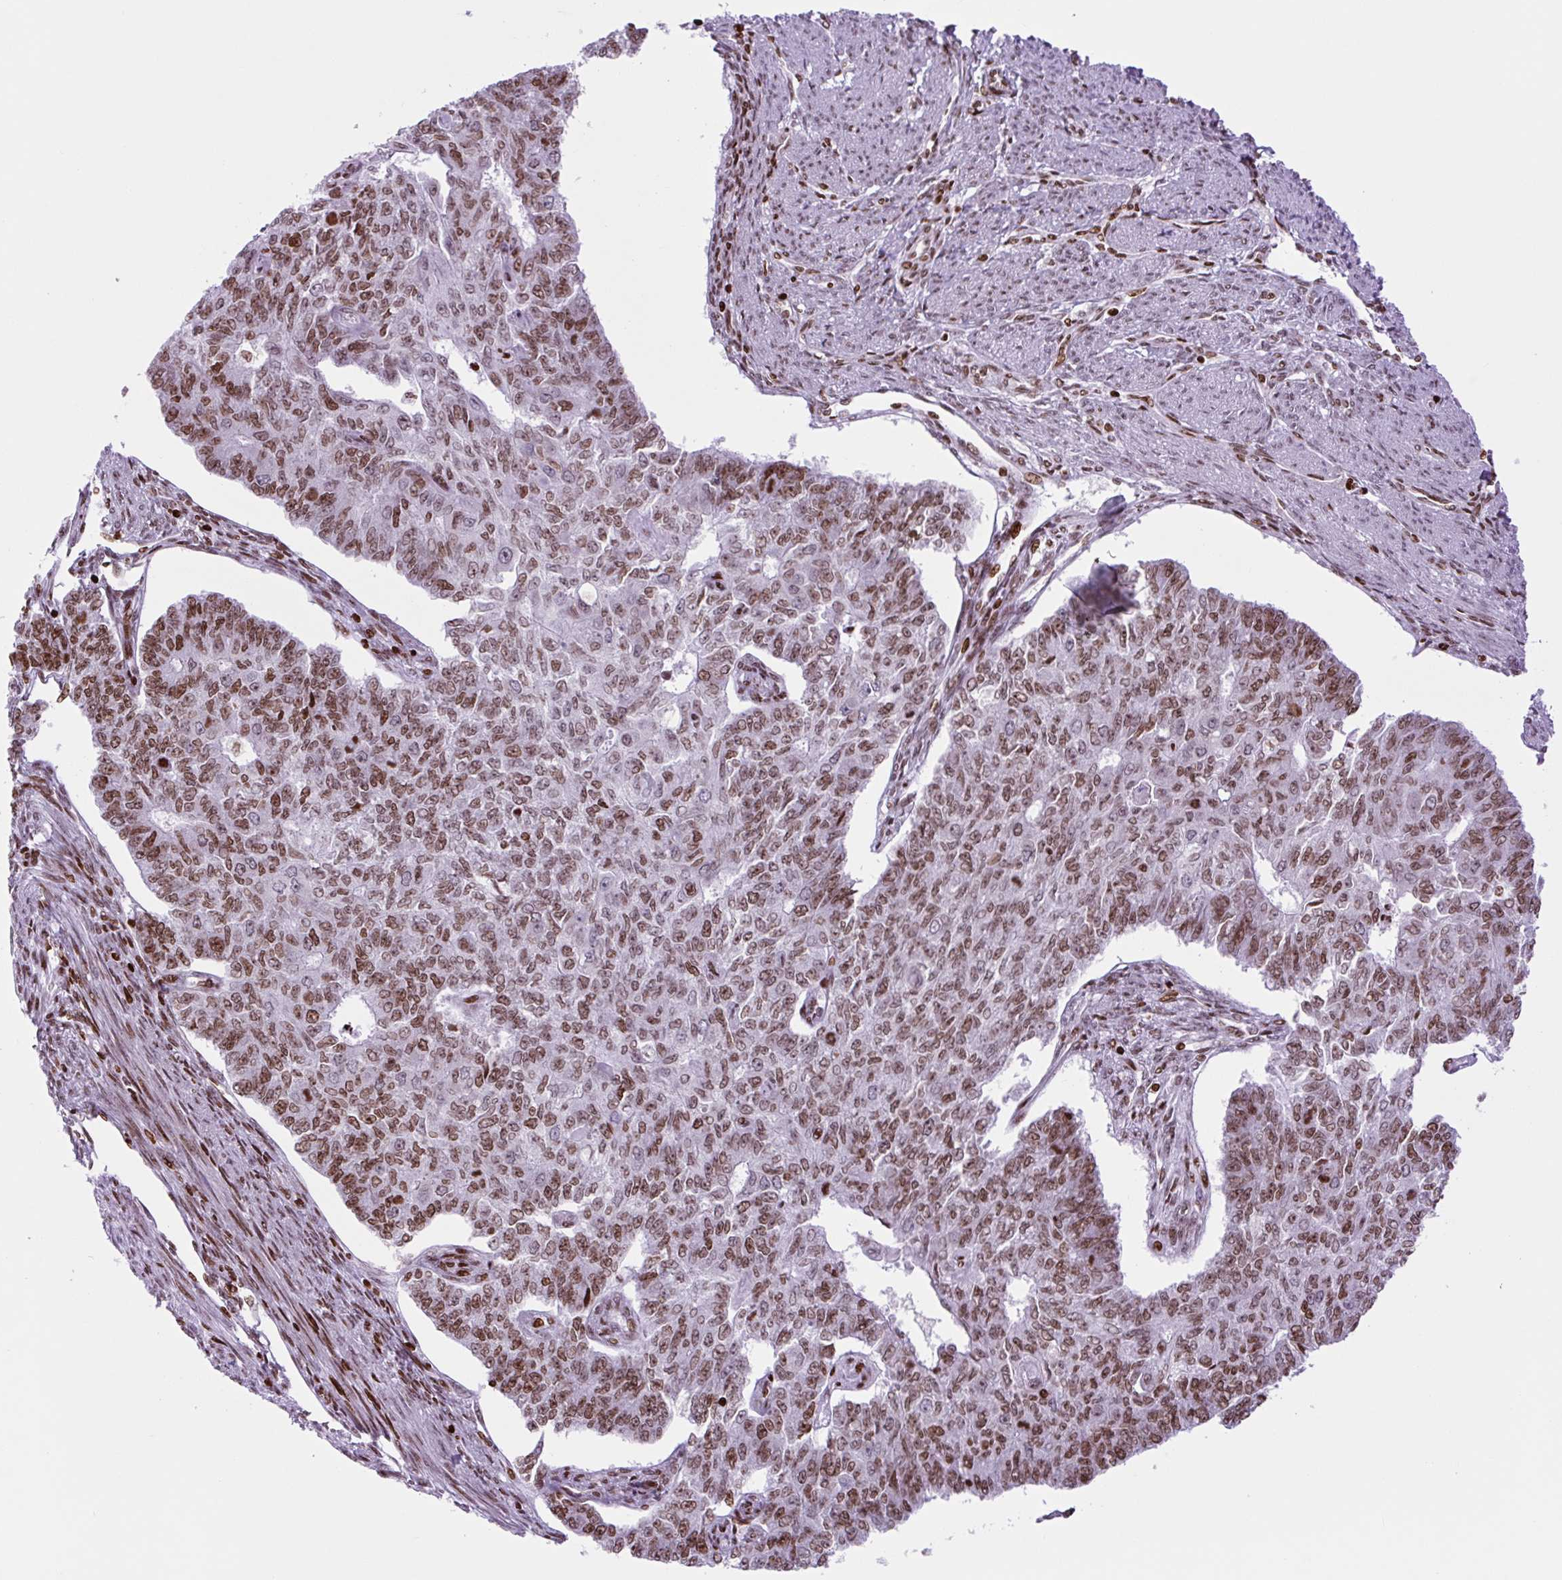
{"staining": {"intensity": "moderate", "quantity": ">75%", "location": "nuclear"}, "tissue": "endometrial cancer", "cell_type": "Tumor cells", "image_type": "cancer", "snomed": [{"axis": "morphology", "description": "Adenocarcinoma, NOS"}, {"axis": "topography", "description": "Endometrium"}], "caption": "Protein analysis of endometrial cancer (adenocarcinoma) tissue reveals moderate nuclear positivity in approximately >75% of tumor cells.", "gene": "H1-3", "patient": {"sex": "female", "age": 32}}